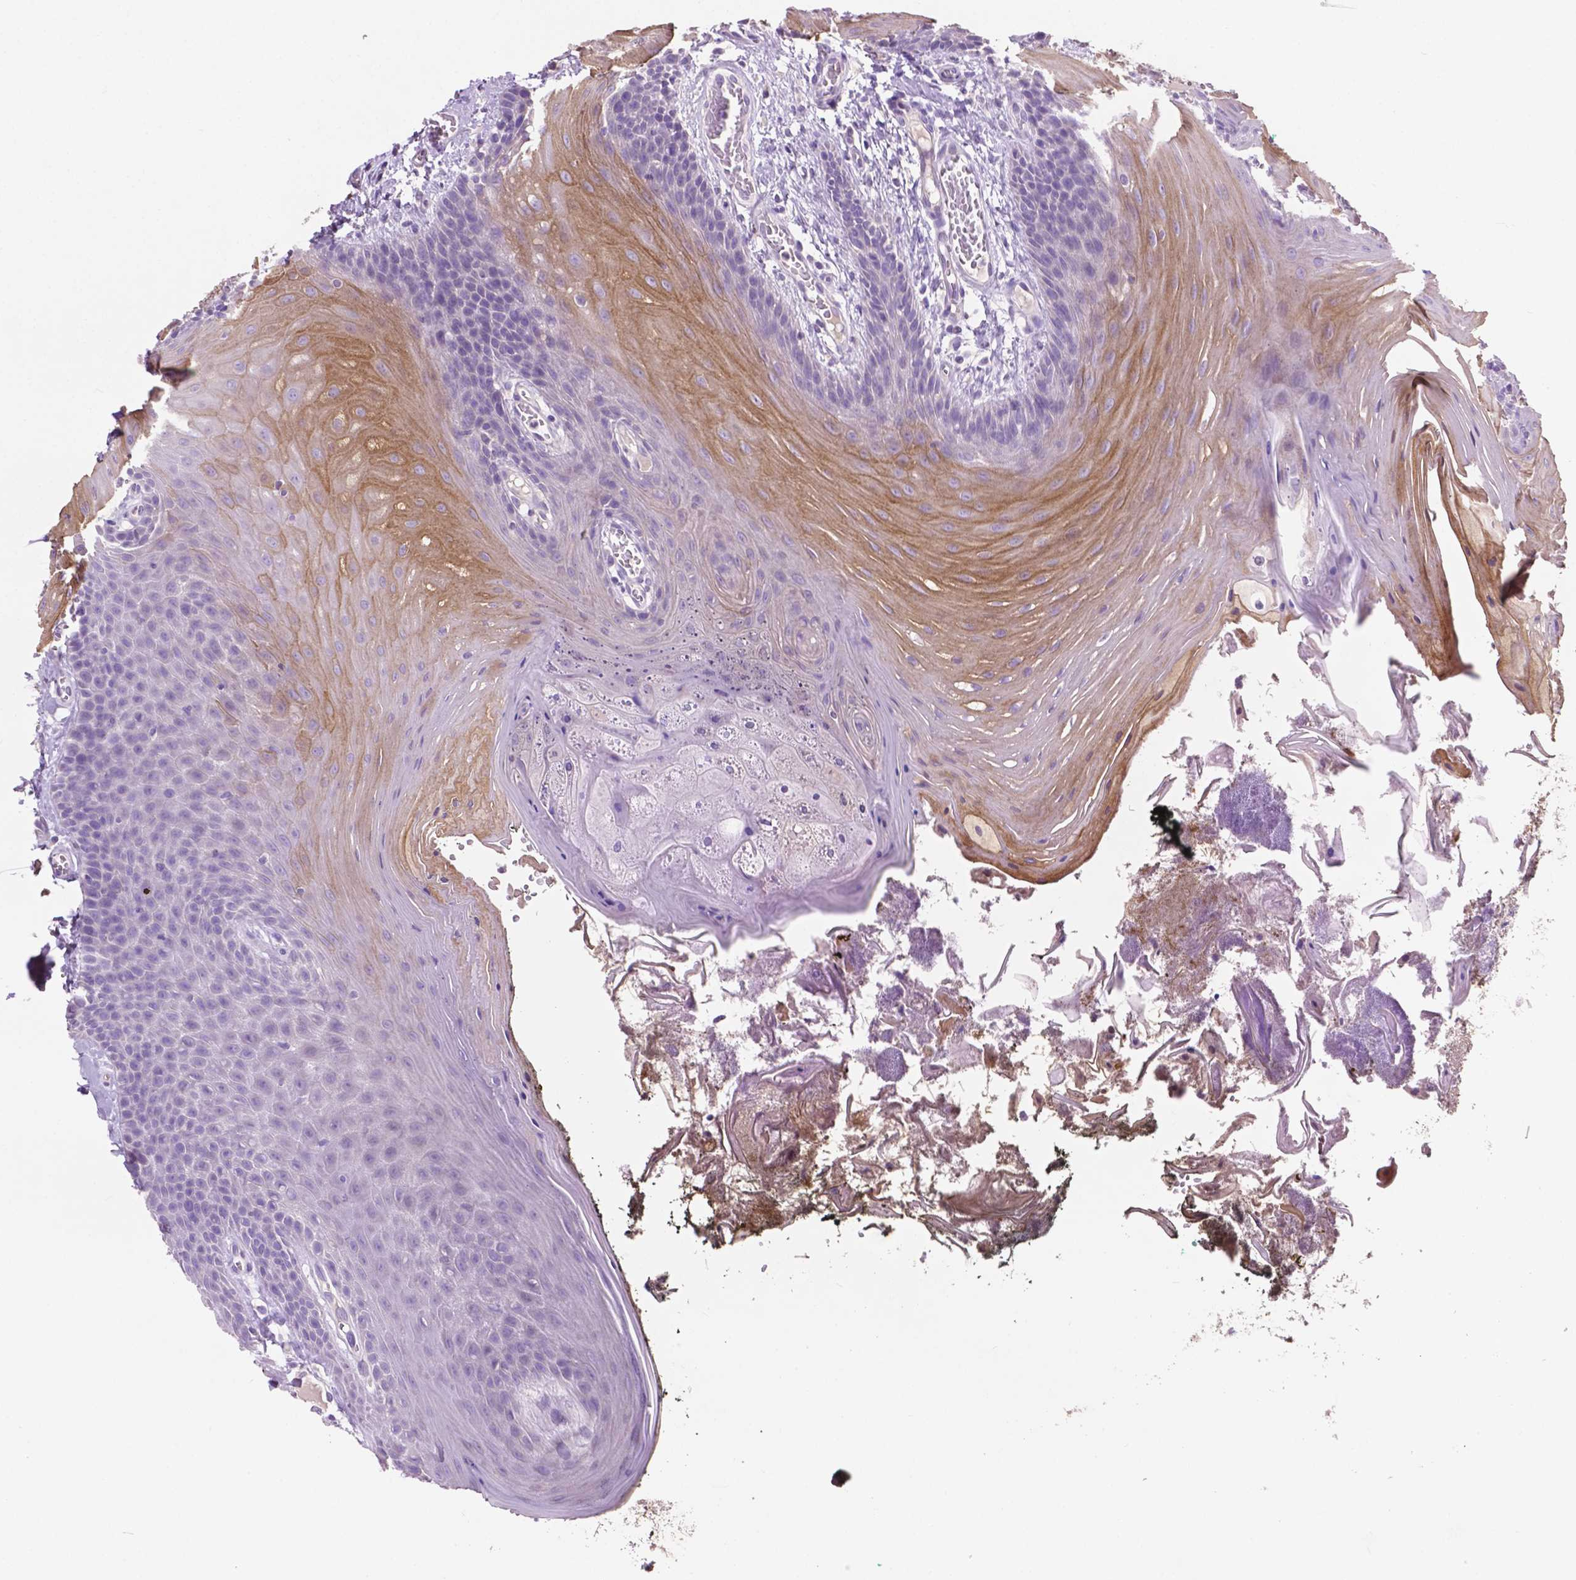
{"staining": {"intensity": "moderate", "quantity": "25%-75%", "location": "cytoplasmic/membranous"}, "tissue": "oral mucosa", "cell_type": "Squamous epithelial cells", "image_type": "normal", "snomed": [{"axis": "morphology", "description": "Normal tissue, NOS"}, {"axis": "topography", "description": "Oral tissue"}], "caption": "Immunohistochemical staining of normal human oral mucosa shows 25%-75% levels of moderate cytoplasmic/membranous protein positivity in approximately 25%-75% of squamous epithelial cells.", "gene": "CLDN17", "patient": {"sex": "male", "age": 9}}